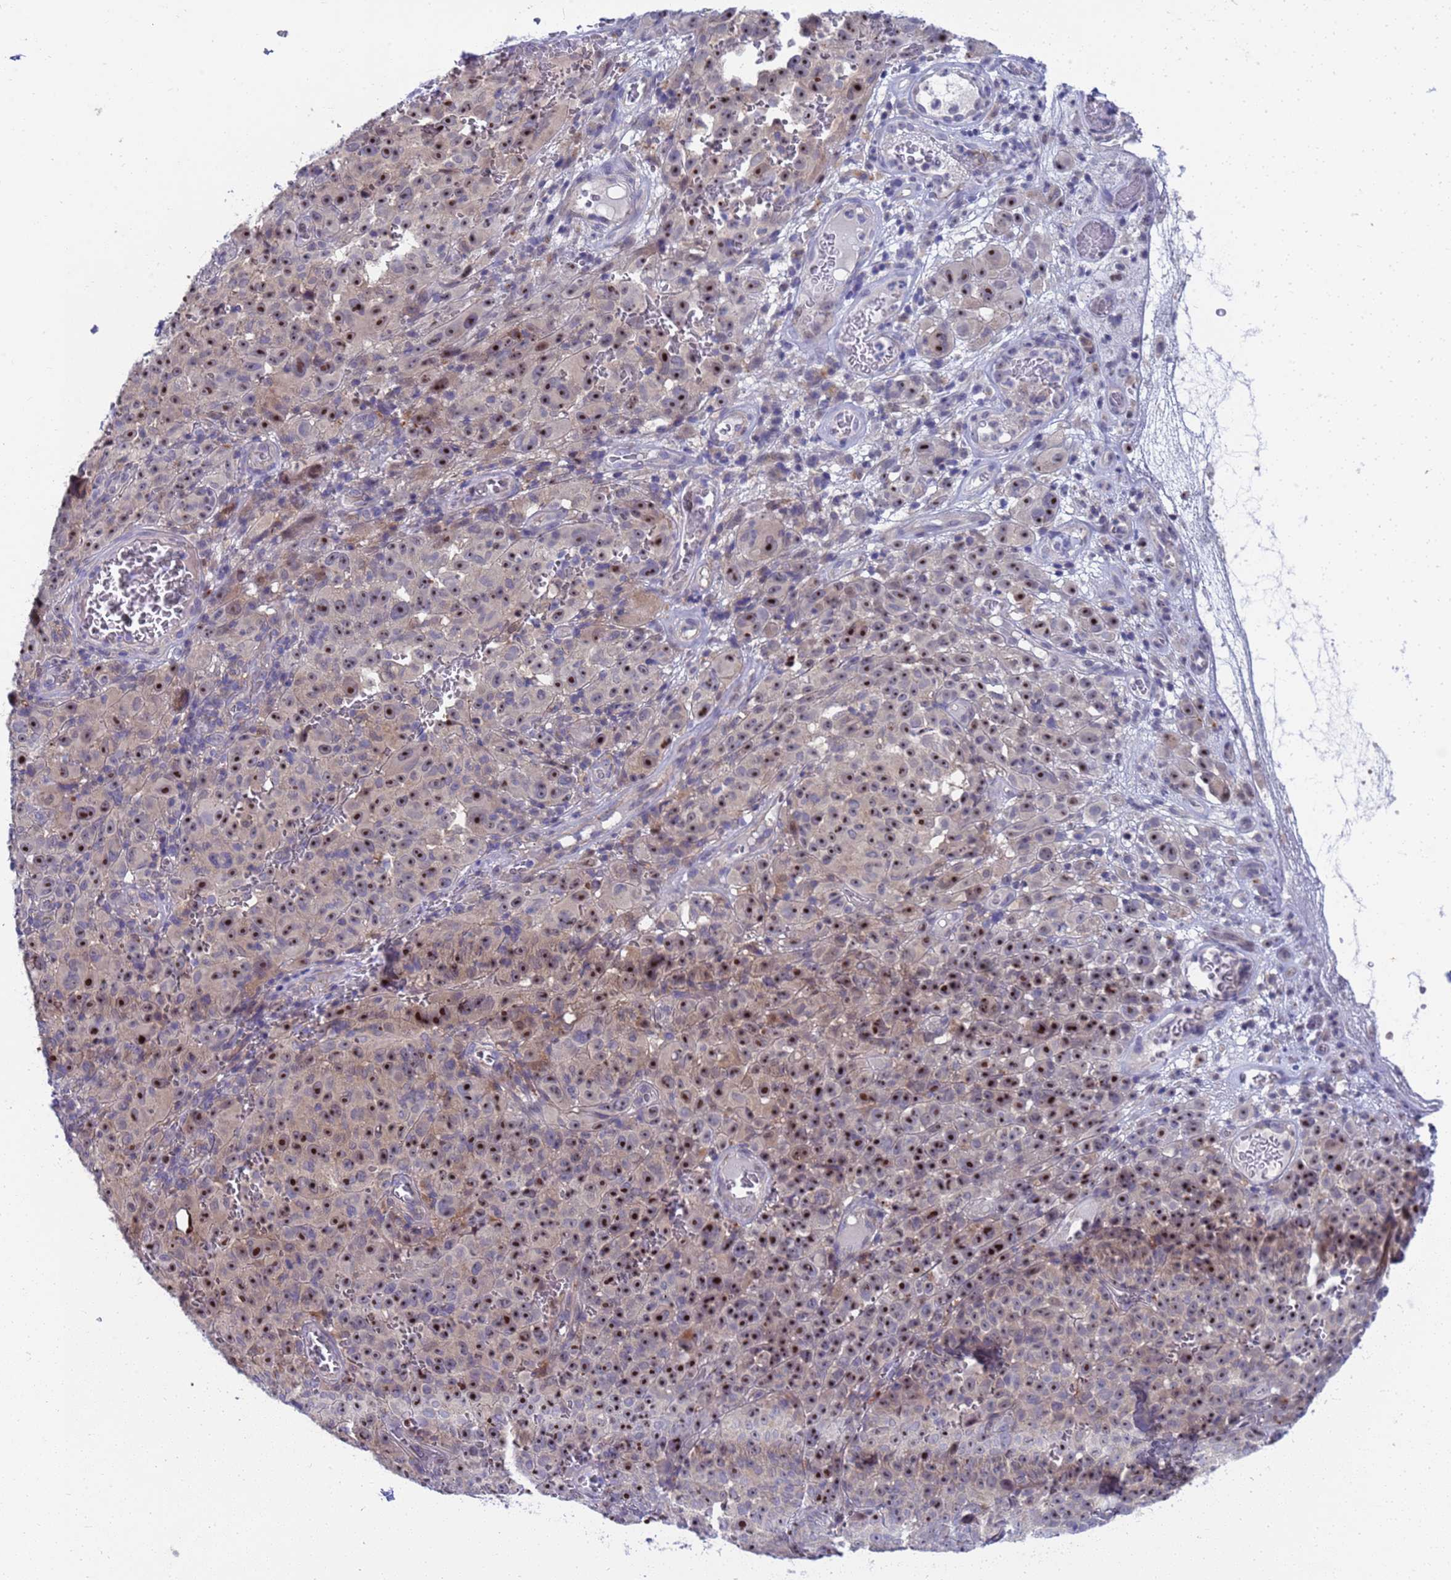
{"staining": {"intensity": "strong", "quantity": ">75%", "location": "nuclear"}, "tissue": "melanoma", "cell_type": "Tumor cells", "image_type": "cancer", "snomed": [{"axis": "morphology", "description": "Malignant melanoma, NOS"}, {"axis": "topography", "description": "Skin"}], "caption": "An immunohistochemistry micrograph of neoplastic tissue is shown. Protein staining in brown labels strong nuclear positivity in melanoma within tumor cells. Nuclei are stained in blue.", "gene": "ENOSF1", "patient": {"sex": "female", "age": 82}}